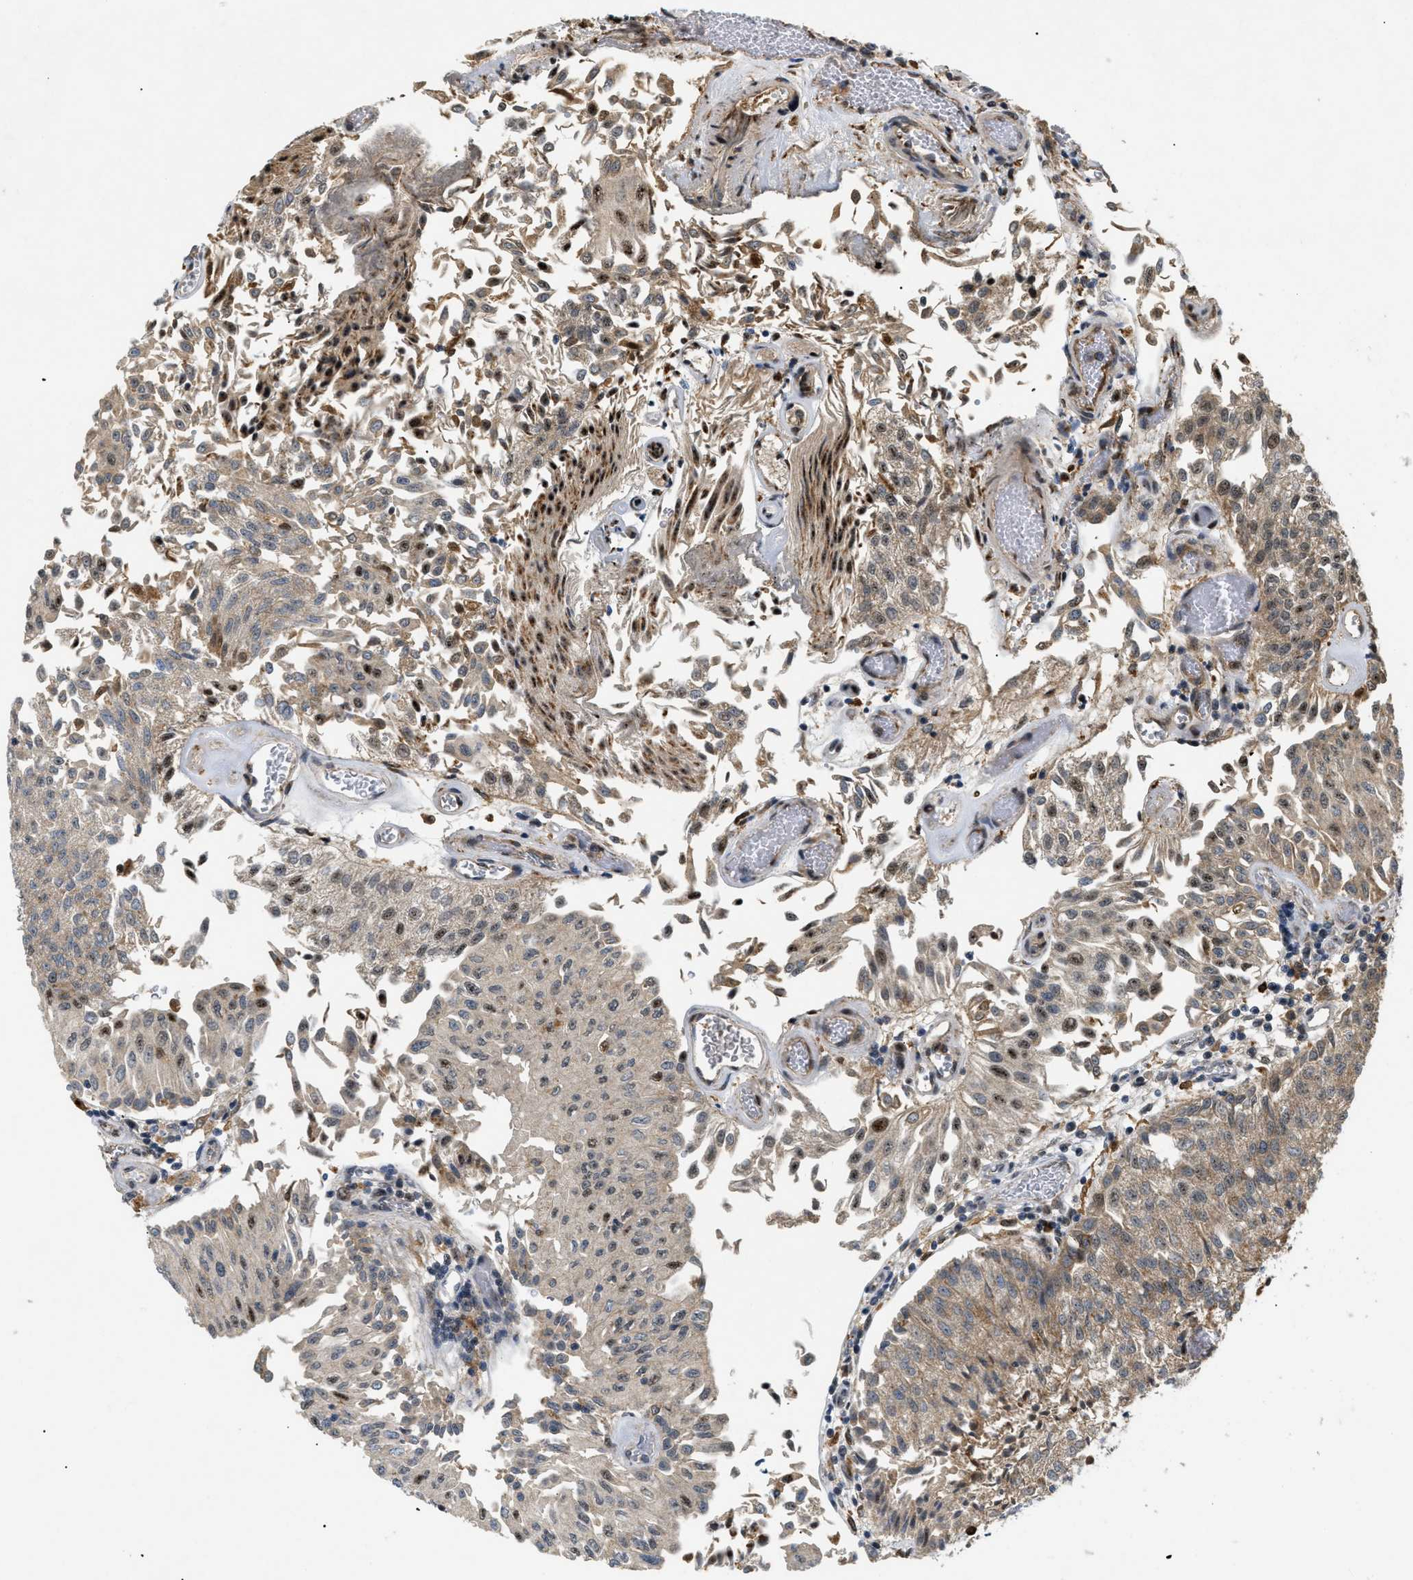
{"staining": {"intensity": "moderate", "quantity": ">75%", "location": "cytoplasmic/membranous,nuclear"}, "tissue": "urothelial cancer", "cell_type": "Tumor cells", "image_type": "cancer", "snomed": [{"axis": "morphology", "description": "Urothelial carcinoma, Low grade"}, {"axis": "topography", "description": "Urinary bladder"}], "caption": "Low-grade urothelial carcinoma stained with a protein marker displays moderate staining in tumor cells.", "gene": "PDGFB", "patient": {"sex": "male", "age": 86}}